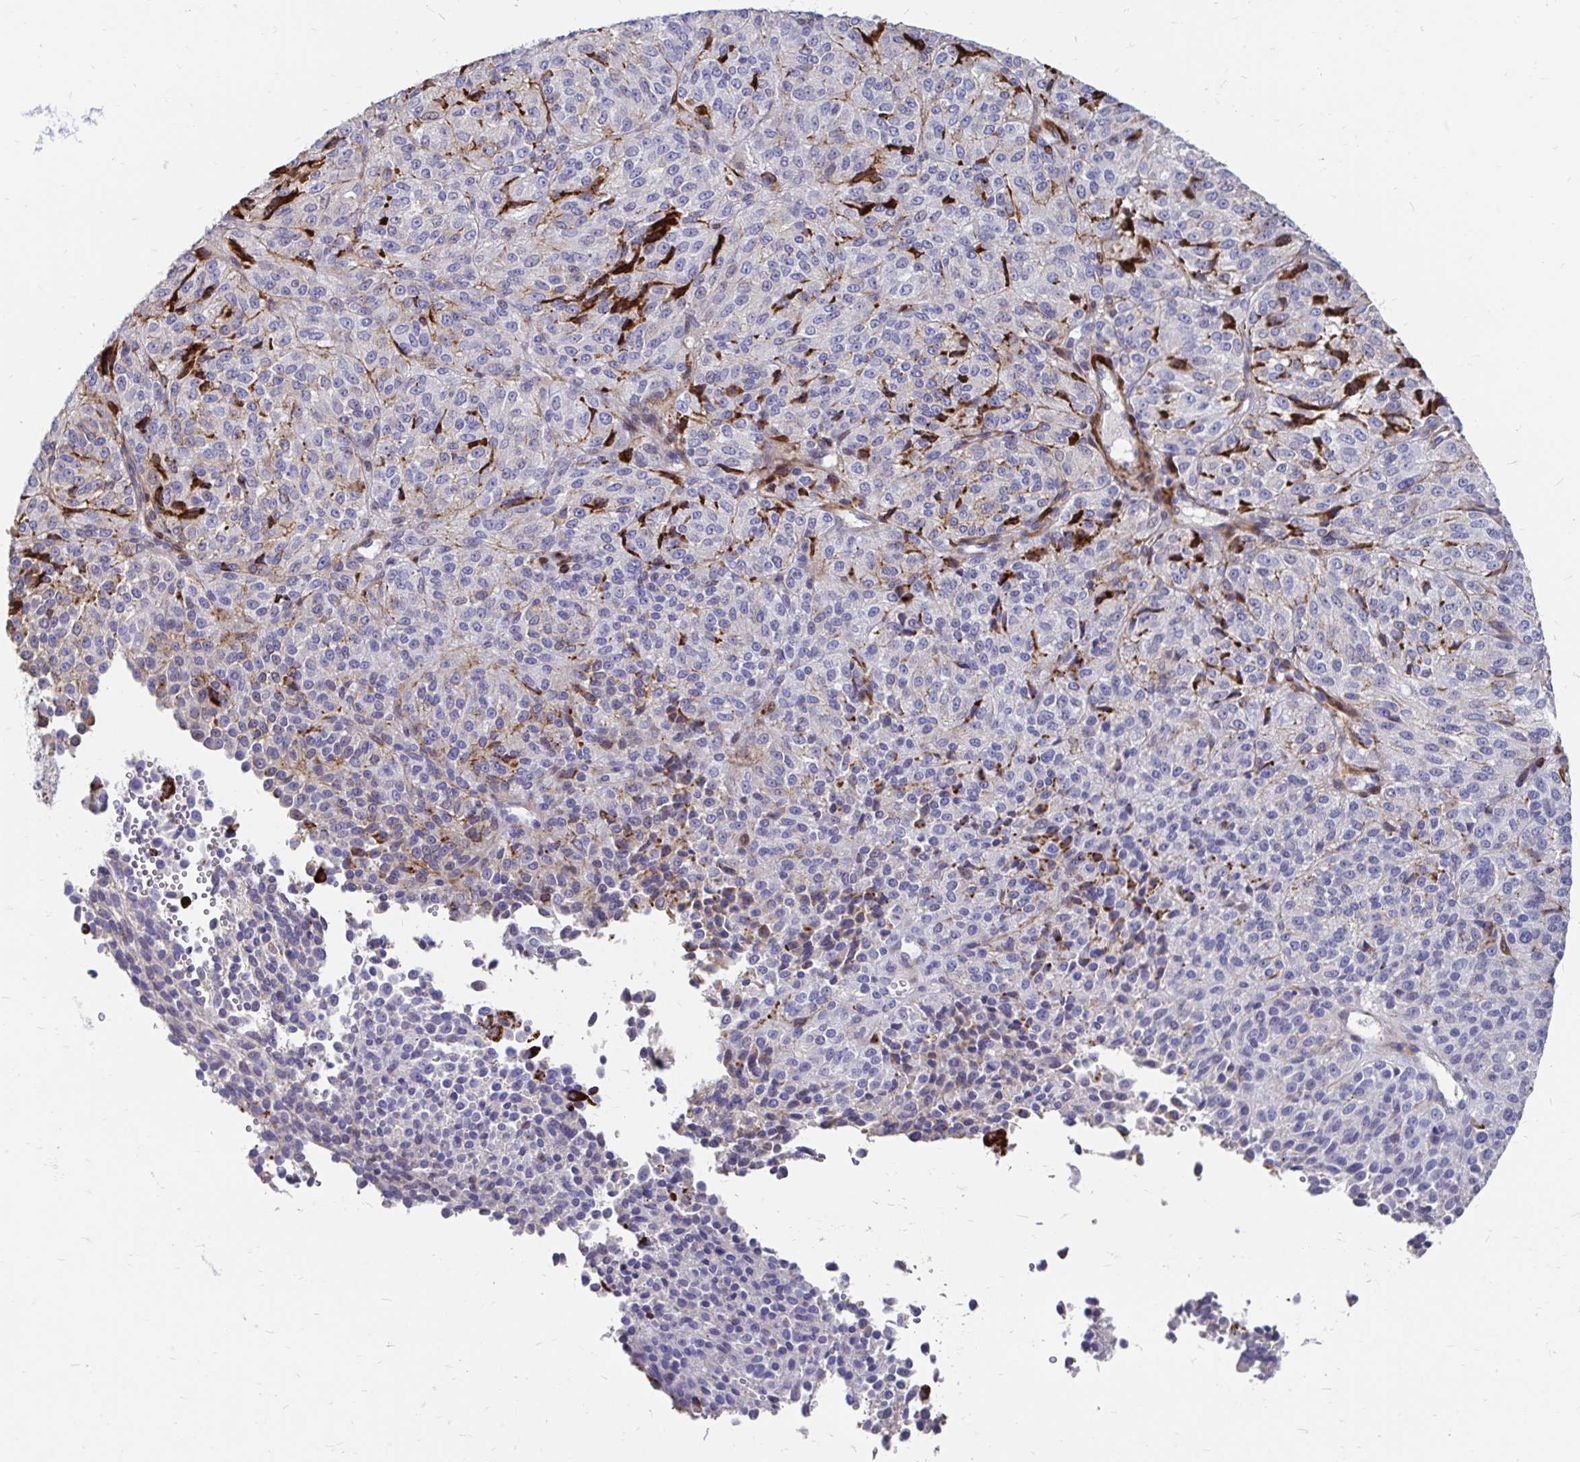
{"staining": {"intensity": "negative", "quantity": "none", "location": "none"}, "tissue": "melanoma", "cell_type": "Tumor cells", "image_type": "cancer", "snomed": [{"axis": "morphology", "description": "Malignant melanoma, Metastatic site"}, {"axis": "topography", "description": "Brain"}], "caption": "Histopathology image shows no protein staining in tumor cells of melanoma tissue. The staining was performed using DAB to visualize the protein expression in brown, while the nuclei were stained in blue with hematoxylin (Magnification: 20x).", "gene": "CDKL1", "patient": {"sex": "female", "age": 56}}